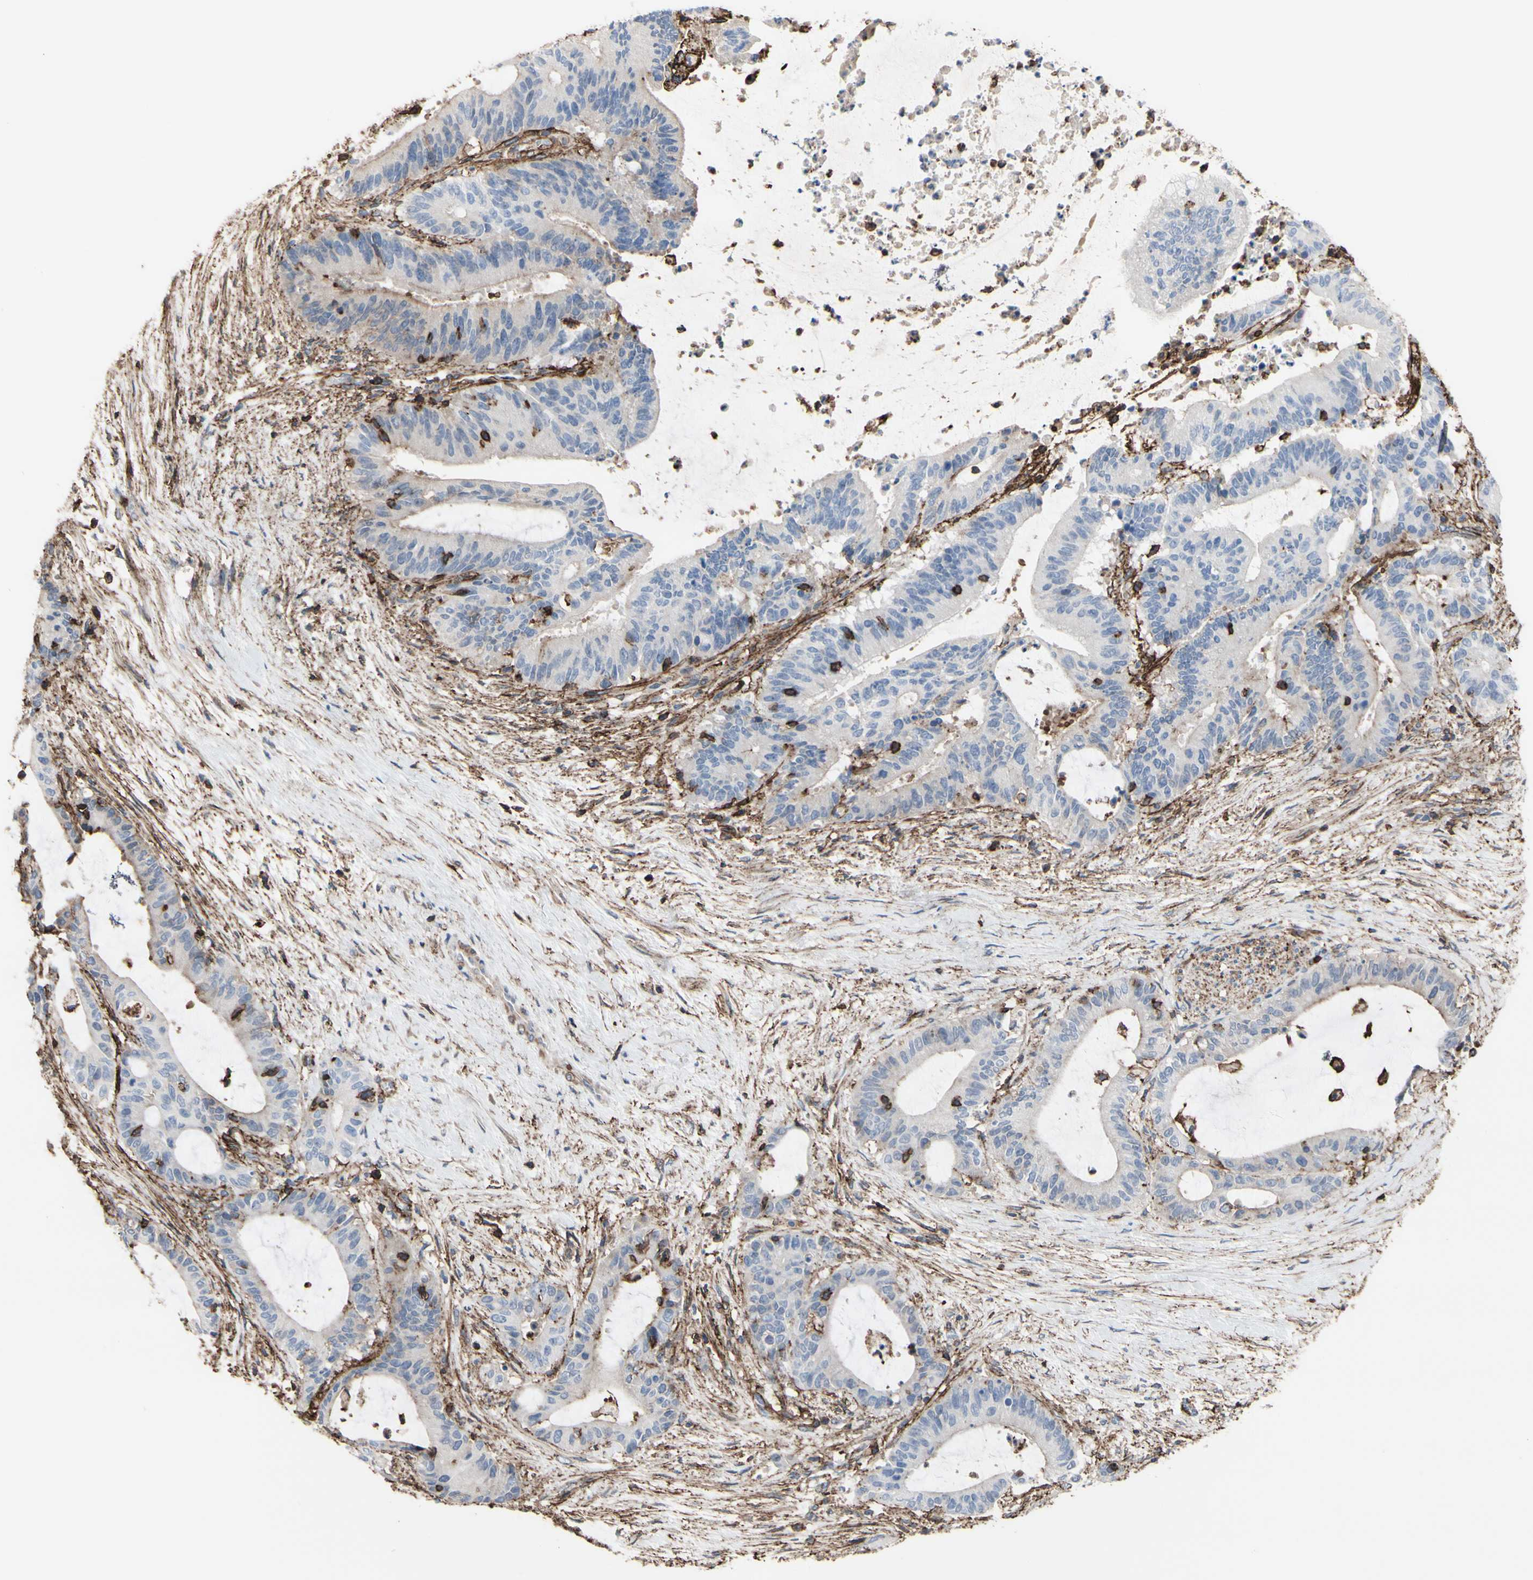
{"staining": {"intensity": "weak", "quantity": "25%-75%", "location": "cytoplasmic/membranous"}, "tissue": "liver cancer", "cell_type": "Tumor cells", "image_type": "cancer", "snomed": [{"axis": "morphology", "description": "Cholangiocarcinoma"}, {"axis": "topography", "description": "Liver"}], "caption": "An immunohistochemistry histopathology image of tumor tissue is shown. Protein staining in brown highlights weak cytoplasmic/membranous positivity in liver cancer within tumor cells.", "gene": "ANXA6", "patient": {"sex": "female", "age": 73}}